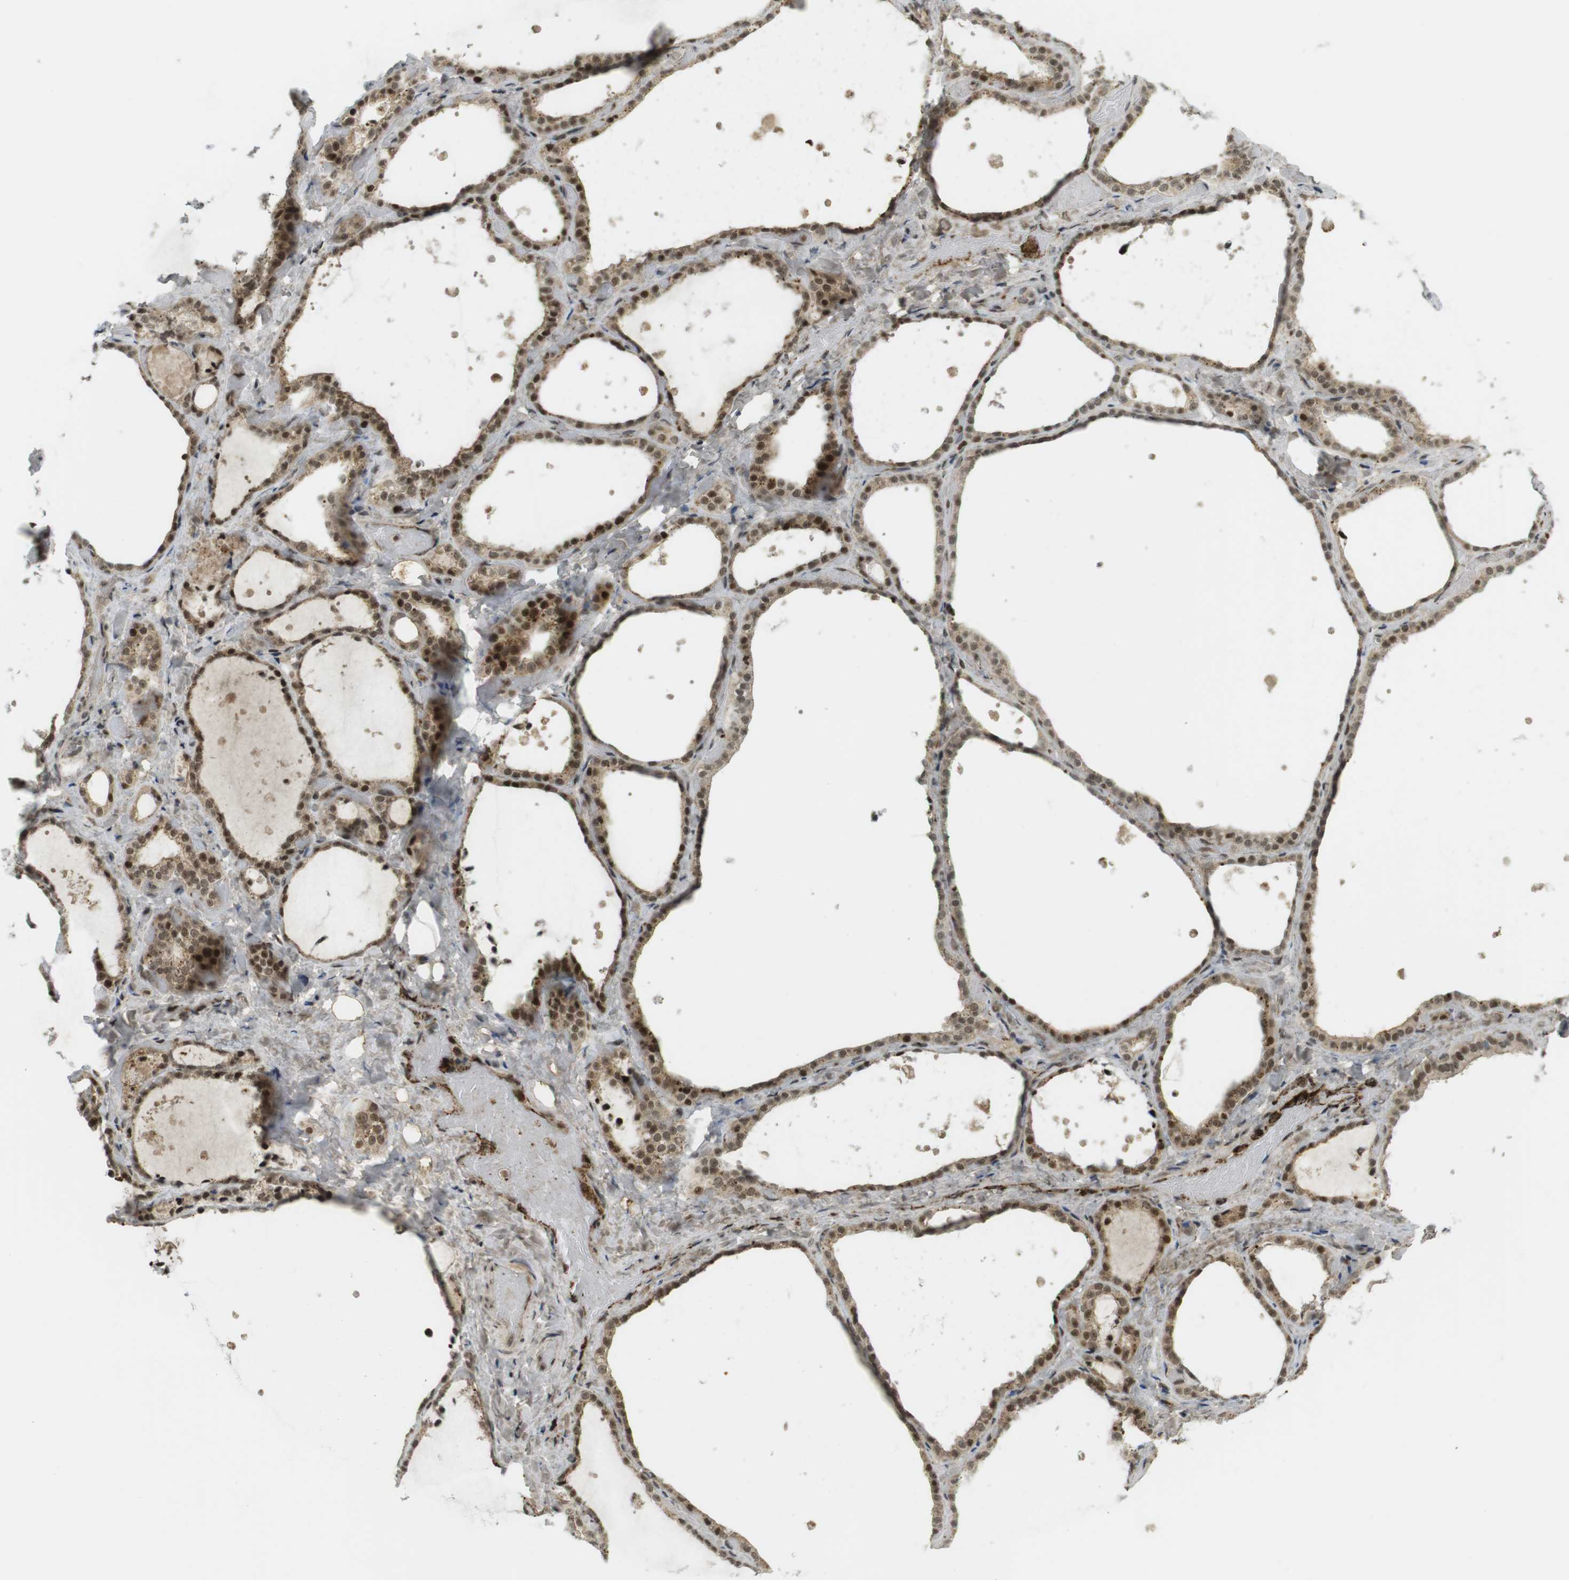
{"staining": {"intensity": "moderate", "quantity": ">75%", "location": "cytoplasmic/membranous,nuclear"}, "tissue": "thyroid gland", "cell_type": "Glandular cells", "image_type": "normal", "snomed": [{"axis": "morphology", "description": "Normal tissue, NOS"}, {"axis": "topography", "description": "Thyroid gland"}], "caption": "High-magnification brightfield microscopy of normal thyroid gland stained with DAB (3,3'-diaminobenzidine) (brown) and counterstained with hematoxylin (blue). glandular cells exhibit moderate cytoplasmic/membranous,nuclear expression is present in about>75% of cells.", "gene": "PPP1R13B", "patient": {"sex": "female", "age": 44}}